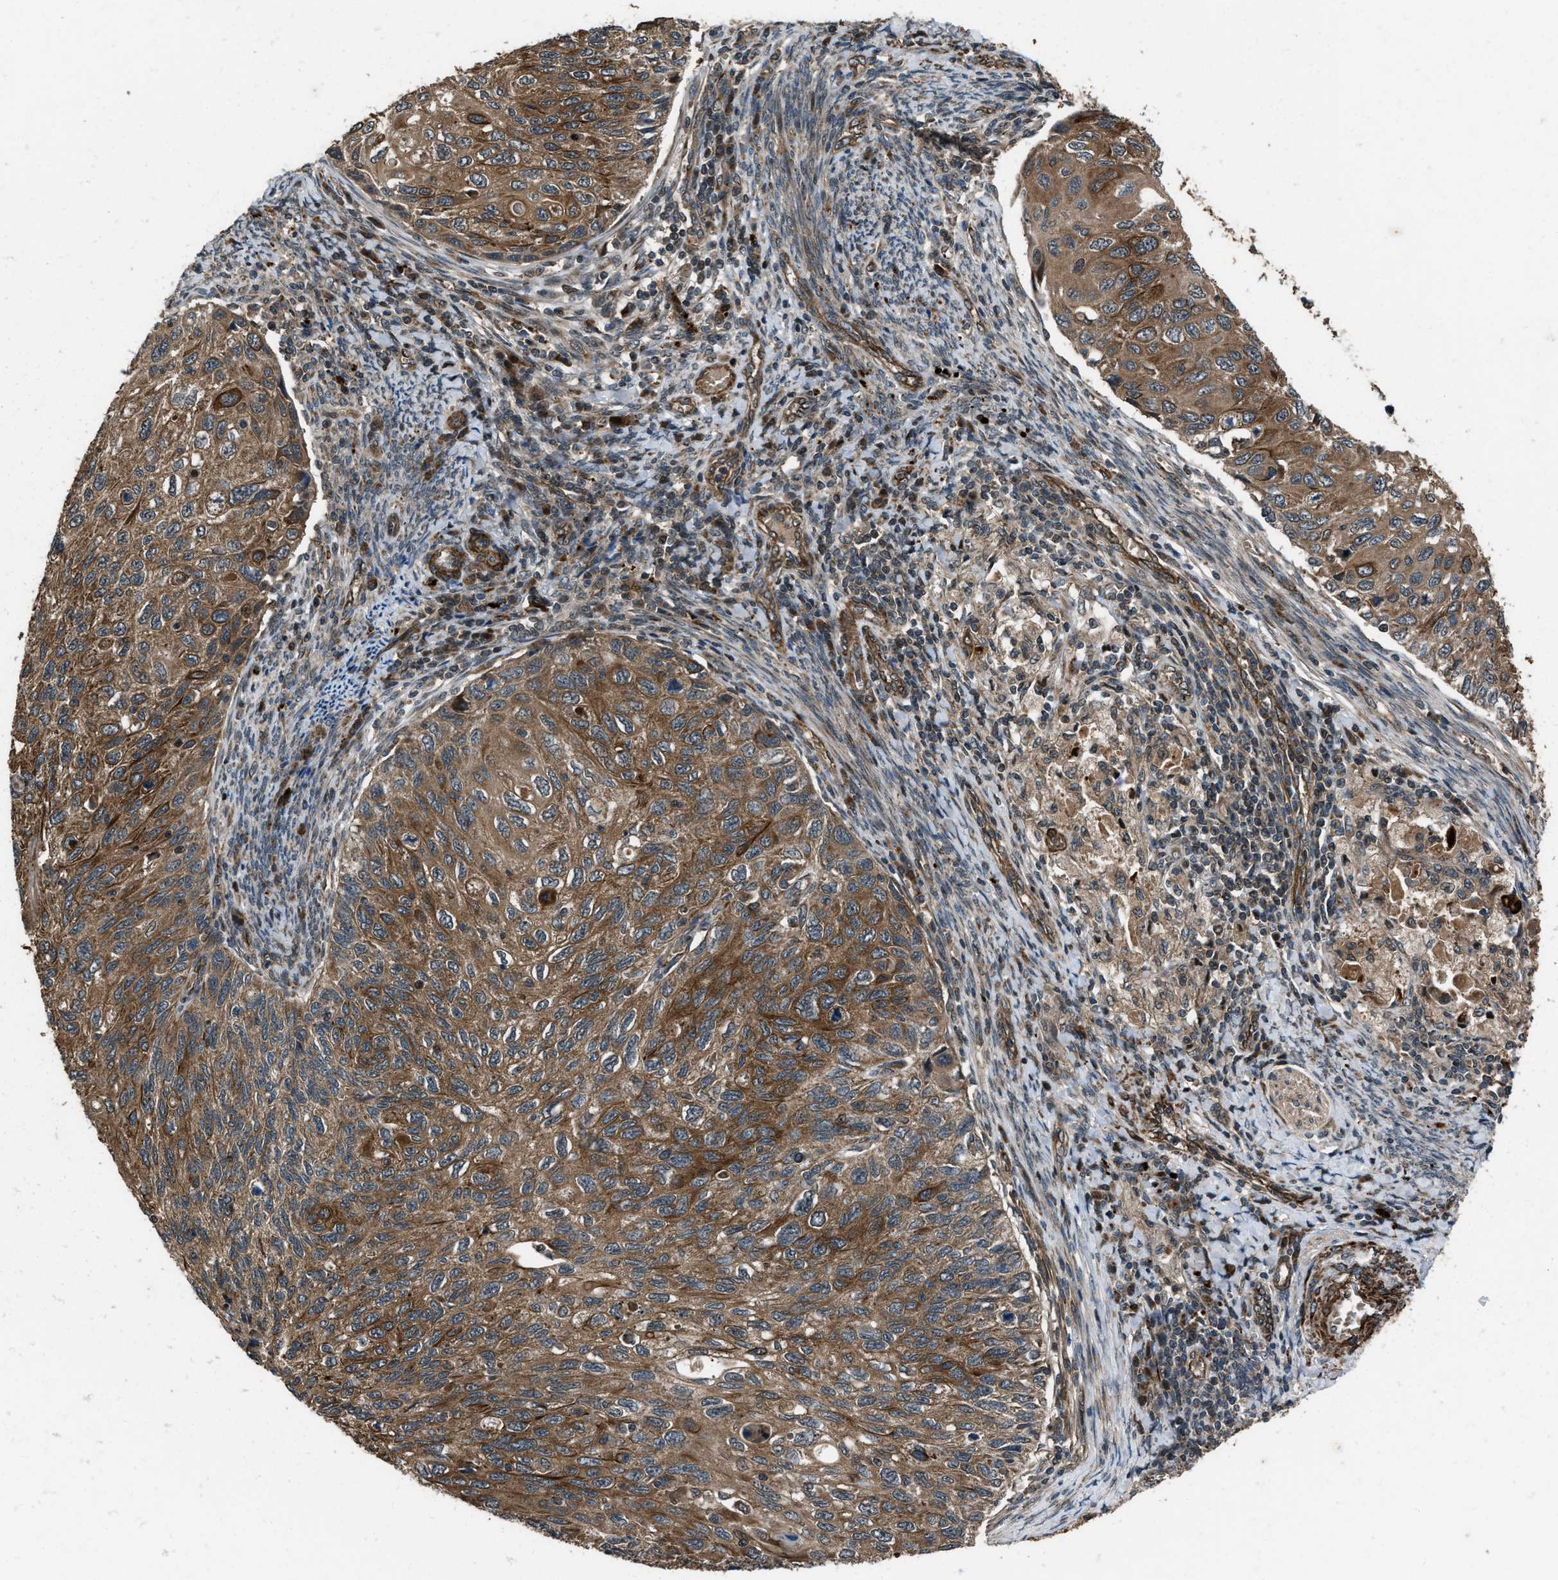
{"staining": {"intensity": "moderate", "quantity": ">75%", "location": "cytoplasmic/membranous"}, "tissue": "cervical cancer", "cell_type": "Tumor cells", "image_type": "cancer", "snomed": [{"axis": "morphology", "description": "Squamous cell carcinoma, NOS"}, {"axis": "topography", "description": "Cervix"}], "caption": "DAB (3,3'-diaminobenzidine) immunohistochemical staining of human cervical cancer demonstrates moderate cytoplasmic/membranous protein expression in approximately >75% of tumor cells.", "gene": "IRAK4", "patient": {"sex": "female", "age": 70}}